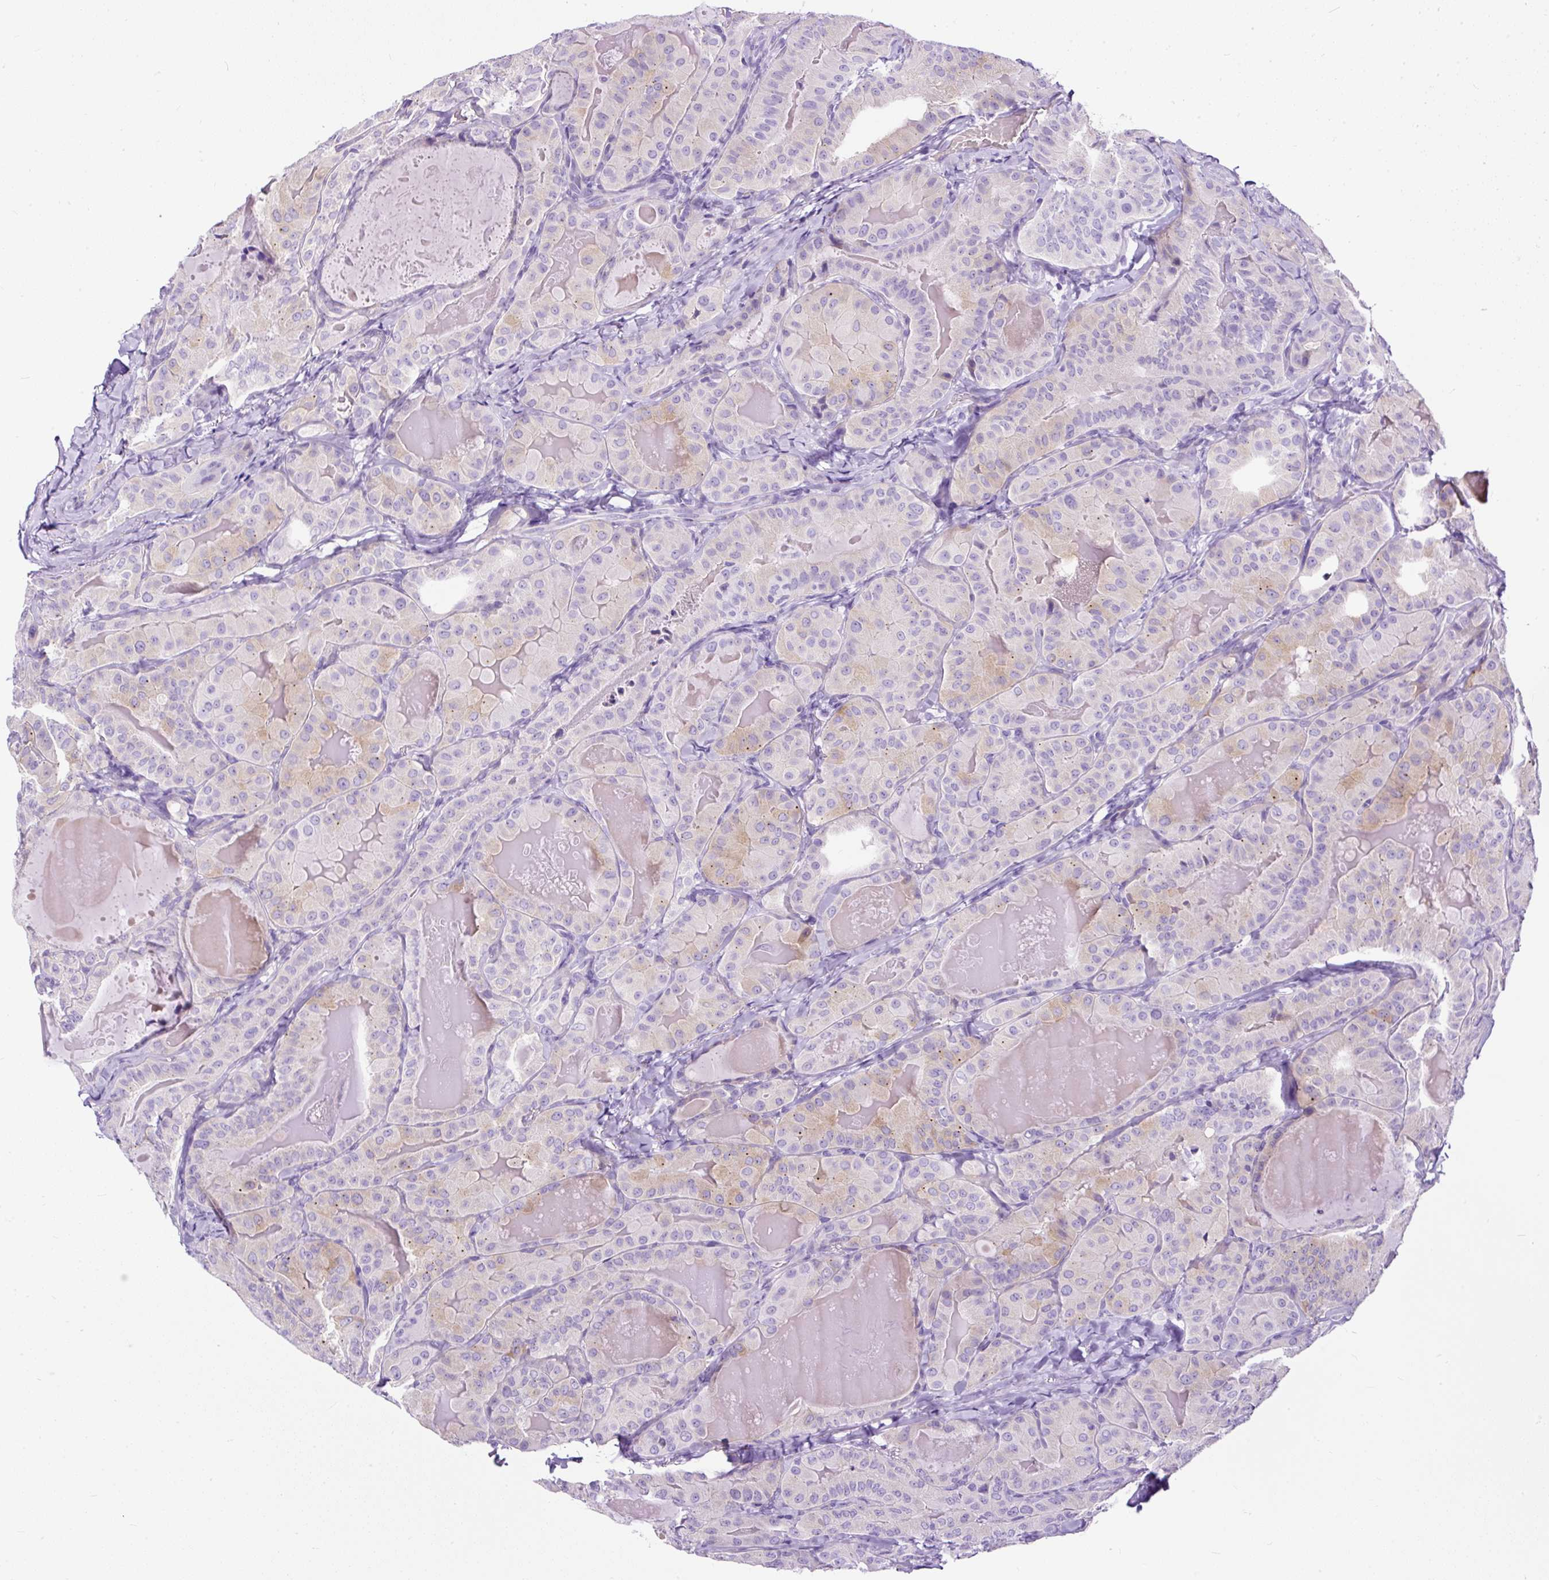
{"staining": {"intensity": "weak", "quantity": "<25%", "location": "cytoplasmic/membranous"}, "tissue": "thyroid cancer", "cell_type": "Tumor cells", "image_type": "cancer", "snomed": [{"axis": "morphology", "description": "Papillary adenocarcinoma, NOS"}, {"axis": "topography", "description": "Thyroid gland"}], "caption": "Tumor cells show no significant protein expression in papillary adenocarcinoma (thyroid). Brightfield microscopy of immunohistochemistry stained with DAB (brown) and hematoxylin (blue), captured at high magnification.", "gene": "STOX2", "patient": {"sex": "female", "age": 68}}